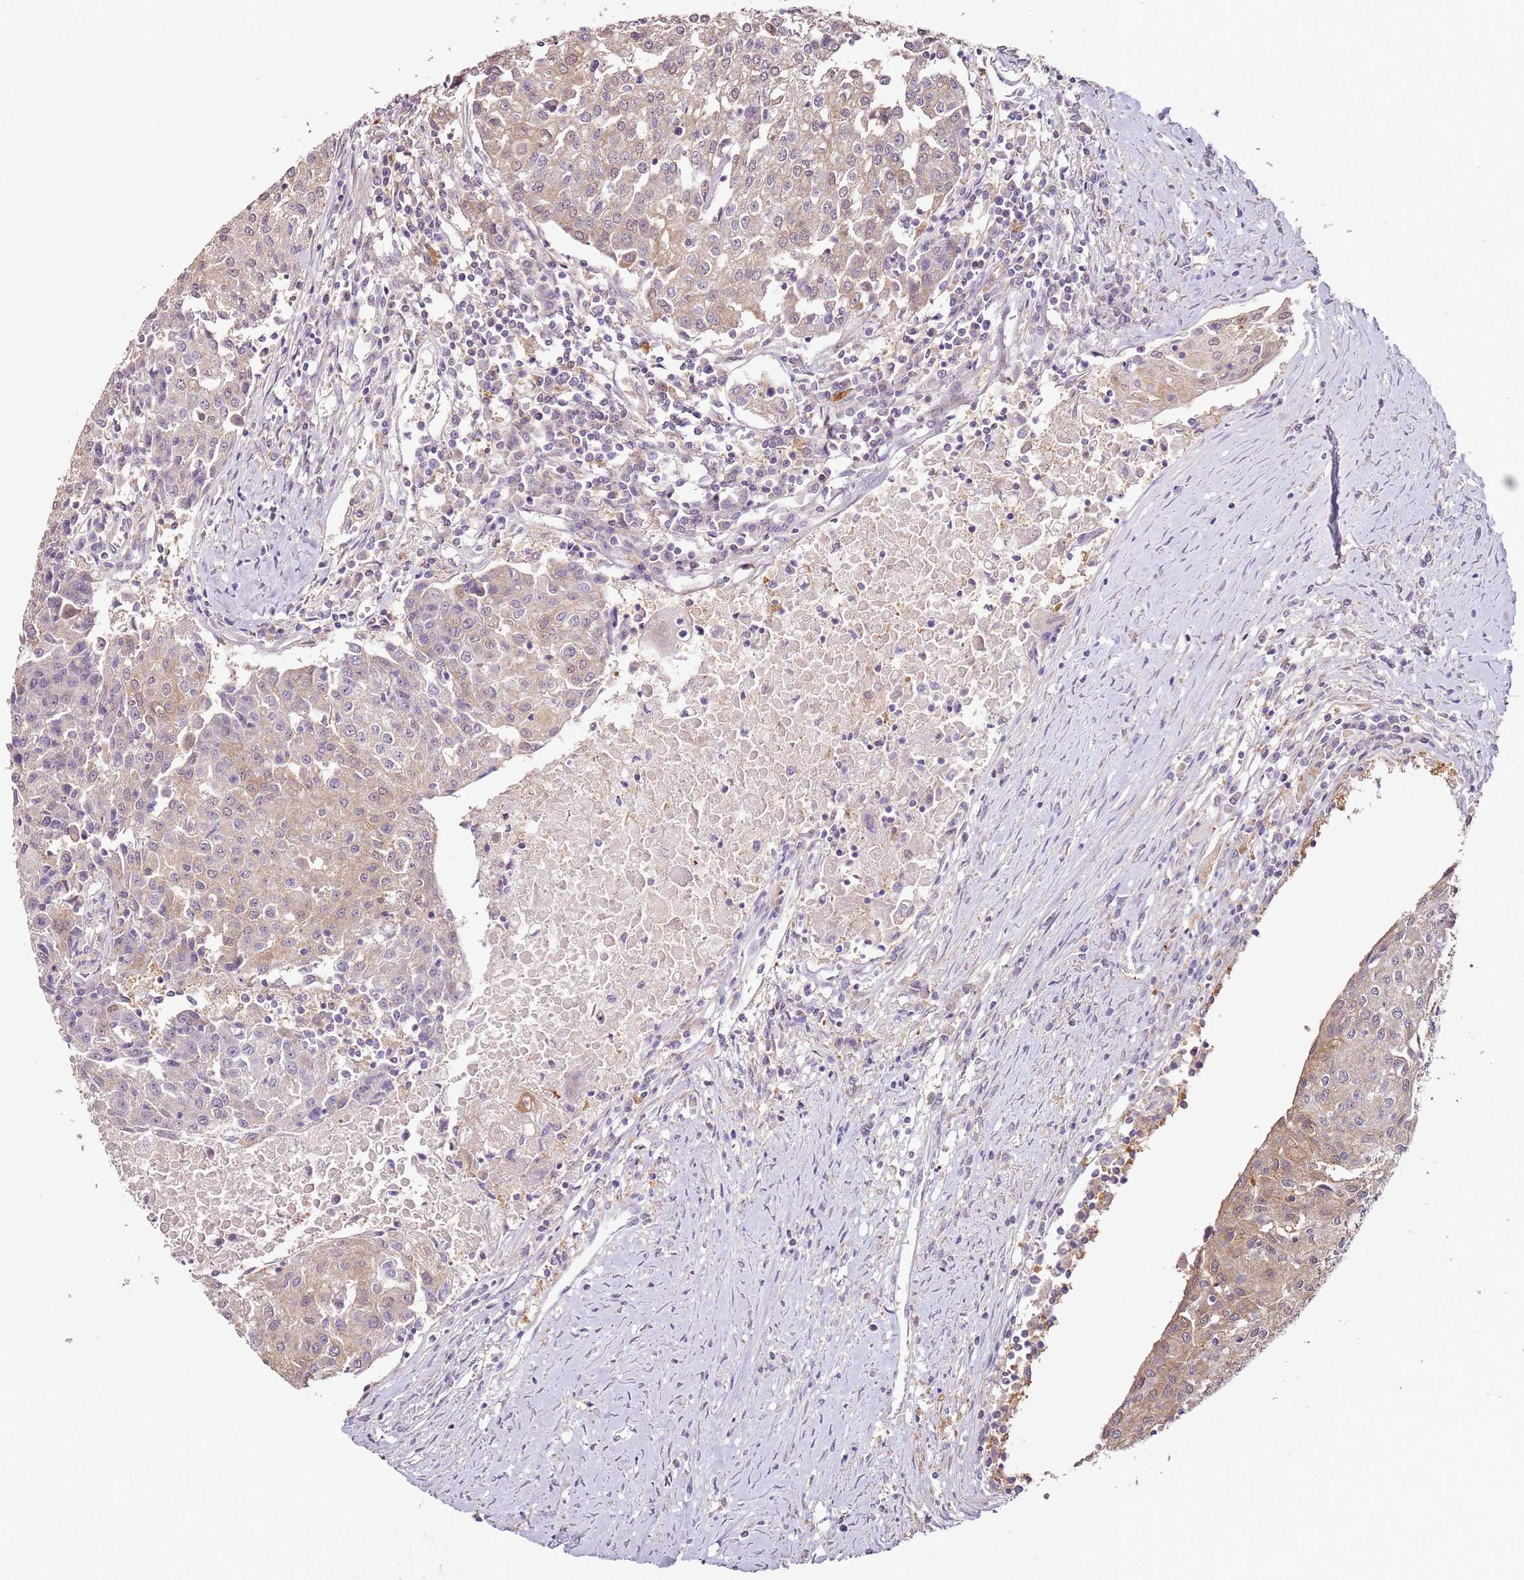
{"staining": {"intensity": "weak", "quantity": ">75%", "location": "cytoplasmic/membranous"}, "tissue": "urothelial cancer", "cell_type": "Tumor cells", "image_type": "cancer", "snomed": [{"axis": "morphology", "description": "Urothelial carcinoma, High grade"}, {"axis": "topography", "description": "Urinary bladder"}], "caption": "About >75% of tumor cells in urothelial cancer show weak cytoplasmic/membranous protein expression as visualized by brown immunohistochemical staining.", "gene": "MDH1", "patient": {"sex": "female", "age": 85}}